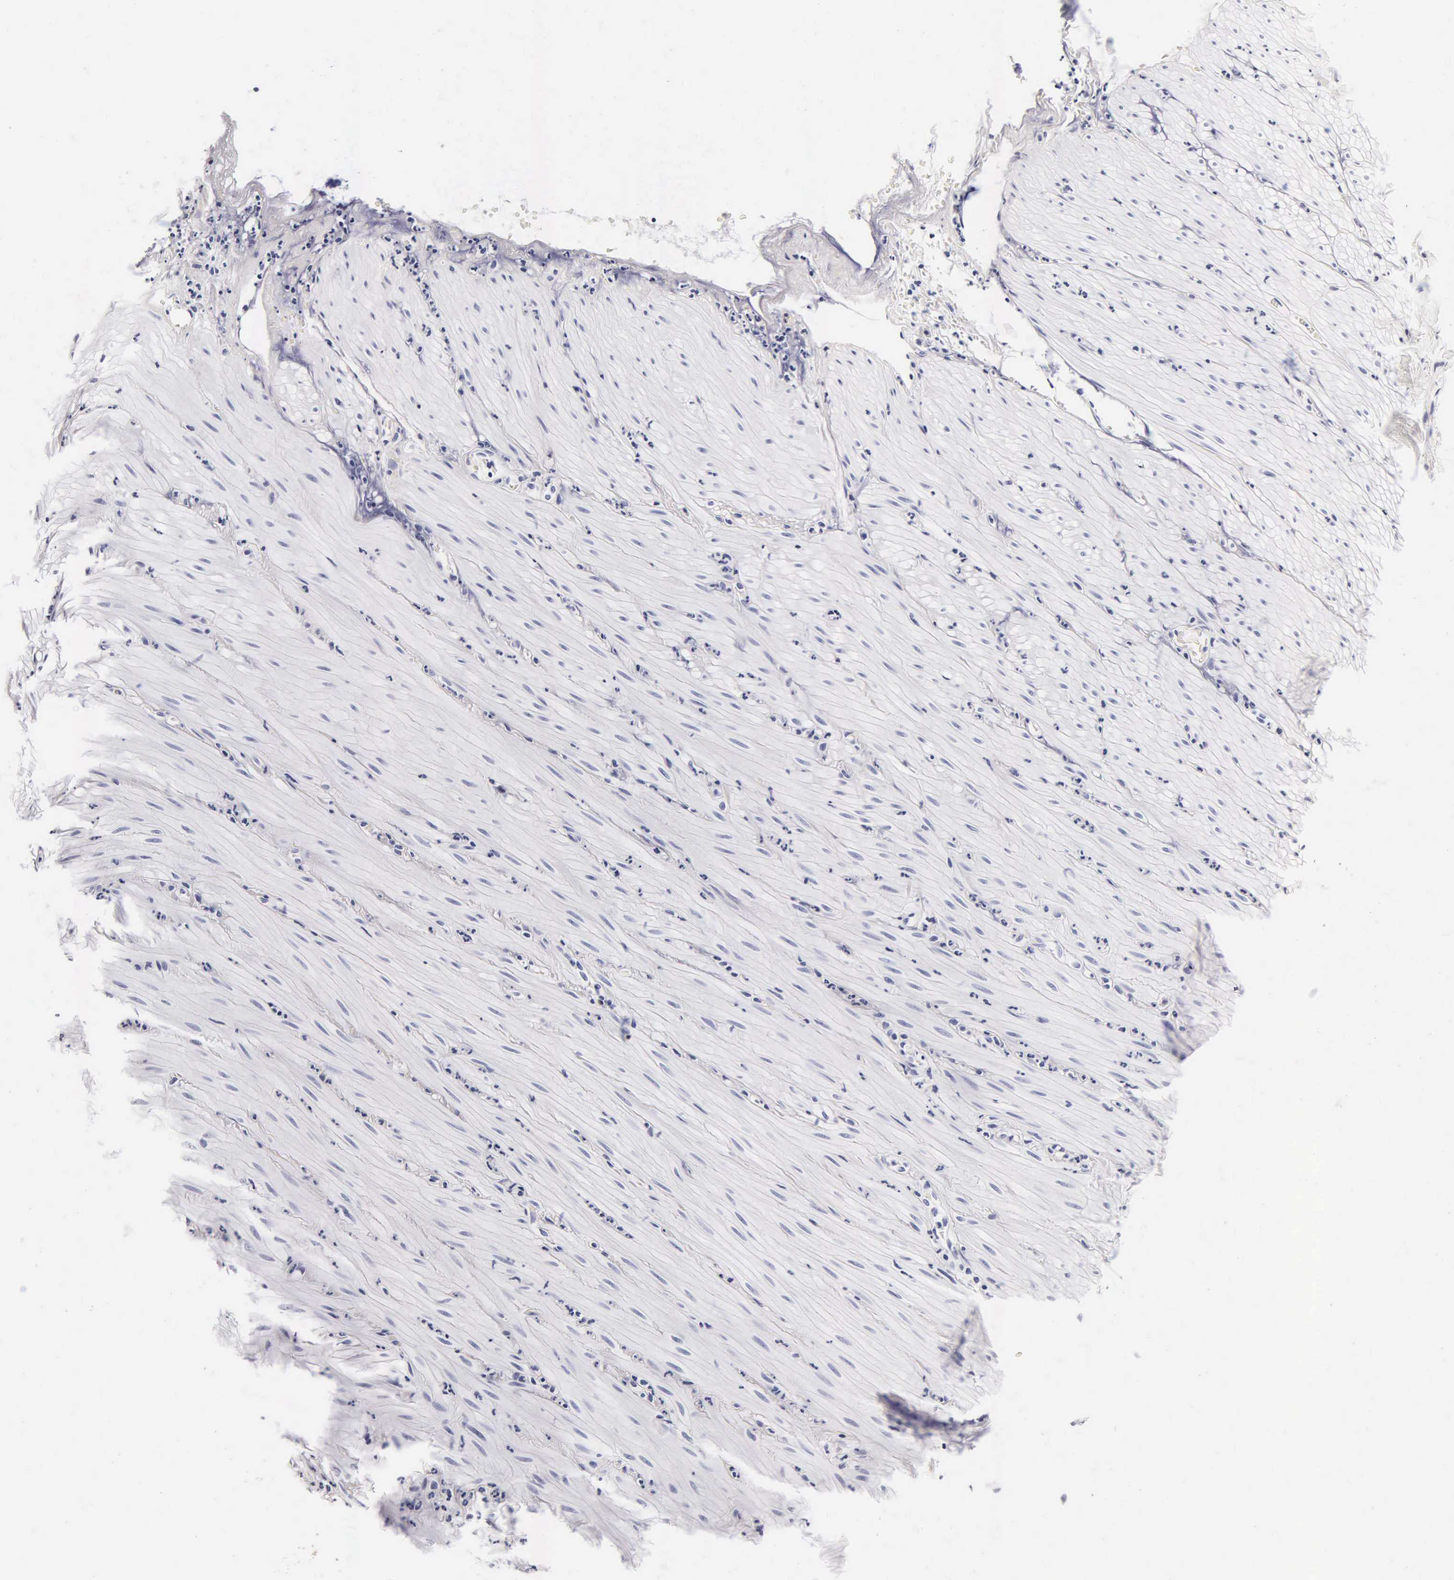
{"staining": {"intensity": "negative", "quantity": "none", "location": "none"}, "tissue": "smooth muscle", "cell_type": "Smooth muscle cells", "image_type": "normal", "snomed": [{"axis": "morphology", "description": "Normal tissue, NOS"}, {"axis": "topography", "description": "Duodenum"}], "caption": "DAB immunohistochemical staining of unremarkable human smooth muscle shows no significant staining in smooth muscle cells.", "gene": "CGB3", "patient": {"sex": "male", "age": 63}}